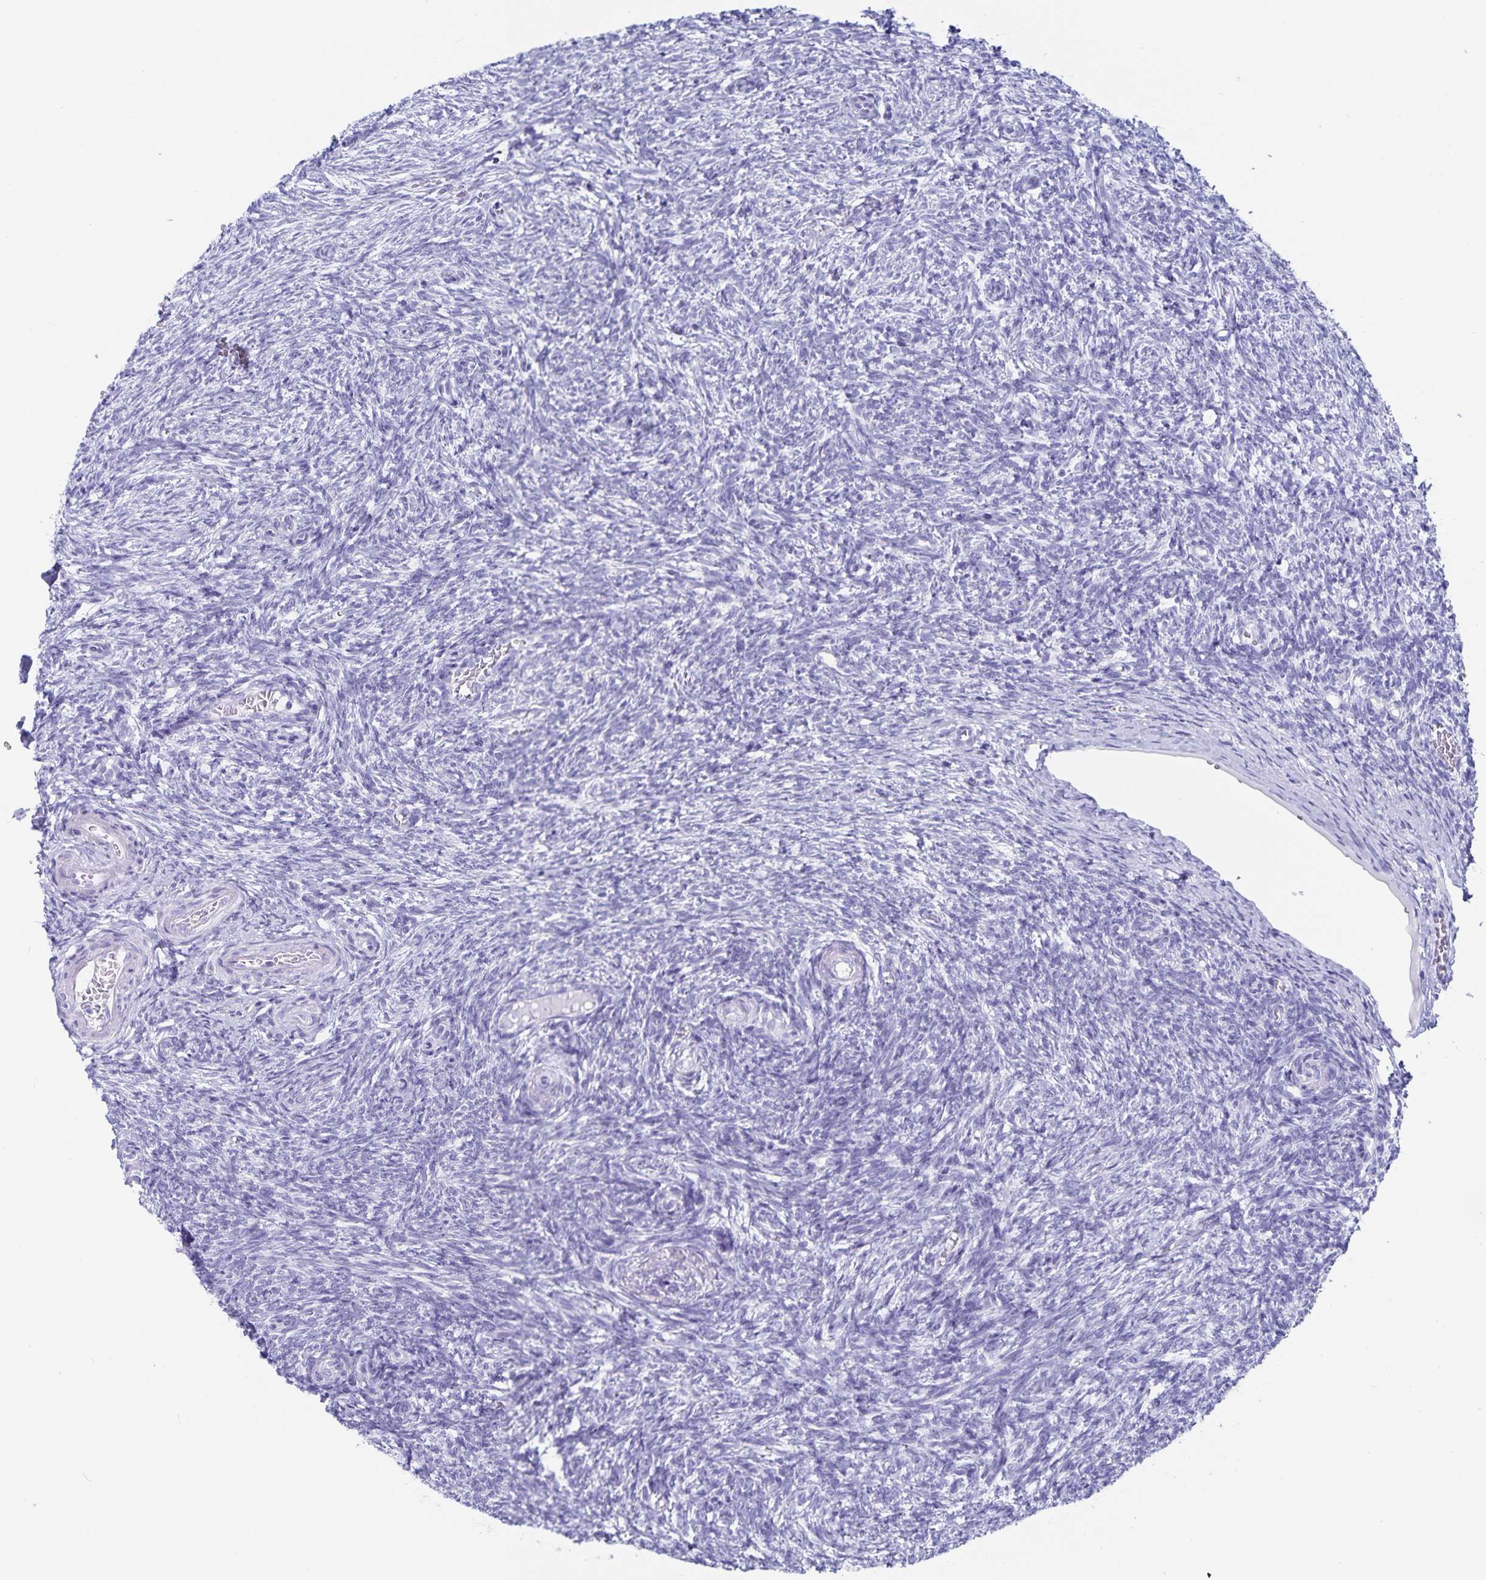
{"staining": {"intensity": "negative", "quantity": "none", "location": "none"}, "tissue": "ovary", "cell_type": "Follicle cells", "image_type": "normal", "snomed": [{"axis": "morphology", "description": "Normal tissue, NOS"}, {"axis": "topography", "description": "Ovary"}], "caption": "The immunohistochemistry histopathology image has no significant positivity in follicle cells of ovary.", "gene": "C19orf73", "patient": {"sex": "female", "age": 39}}